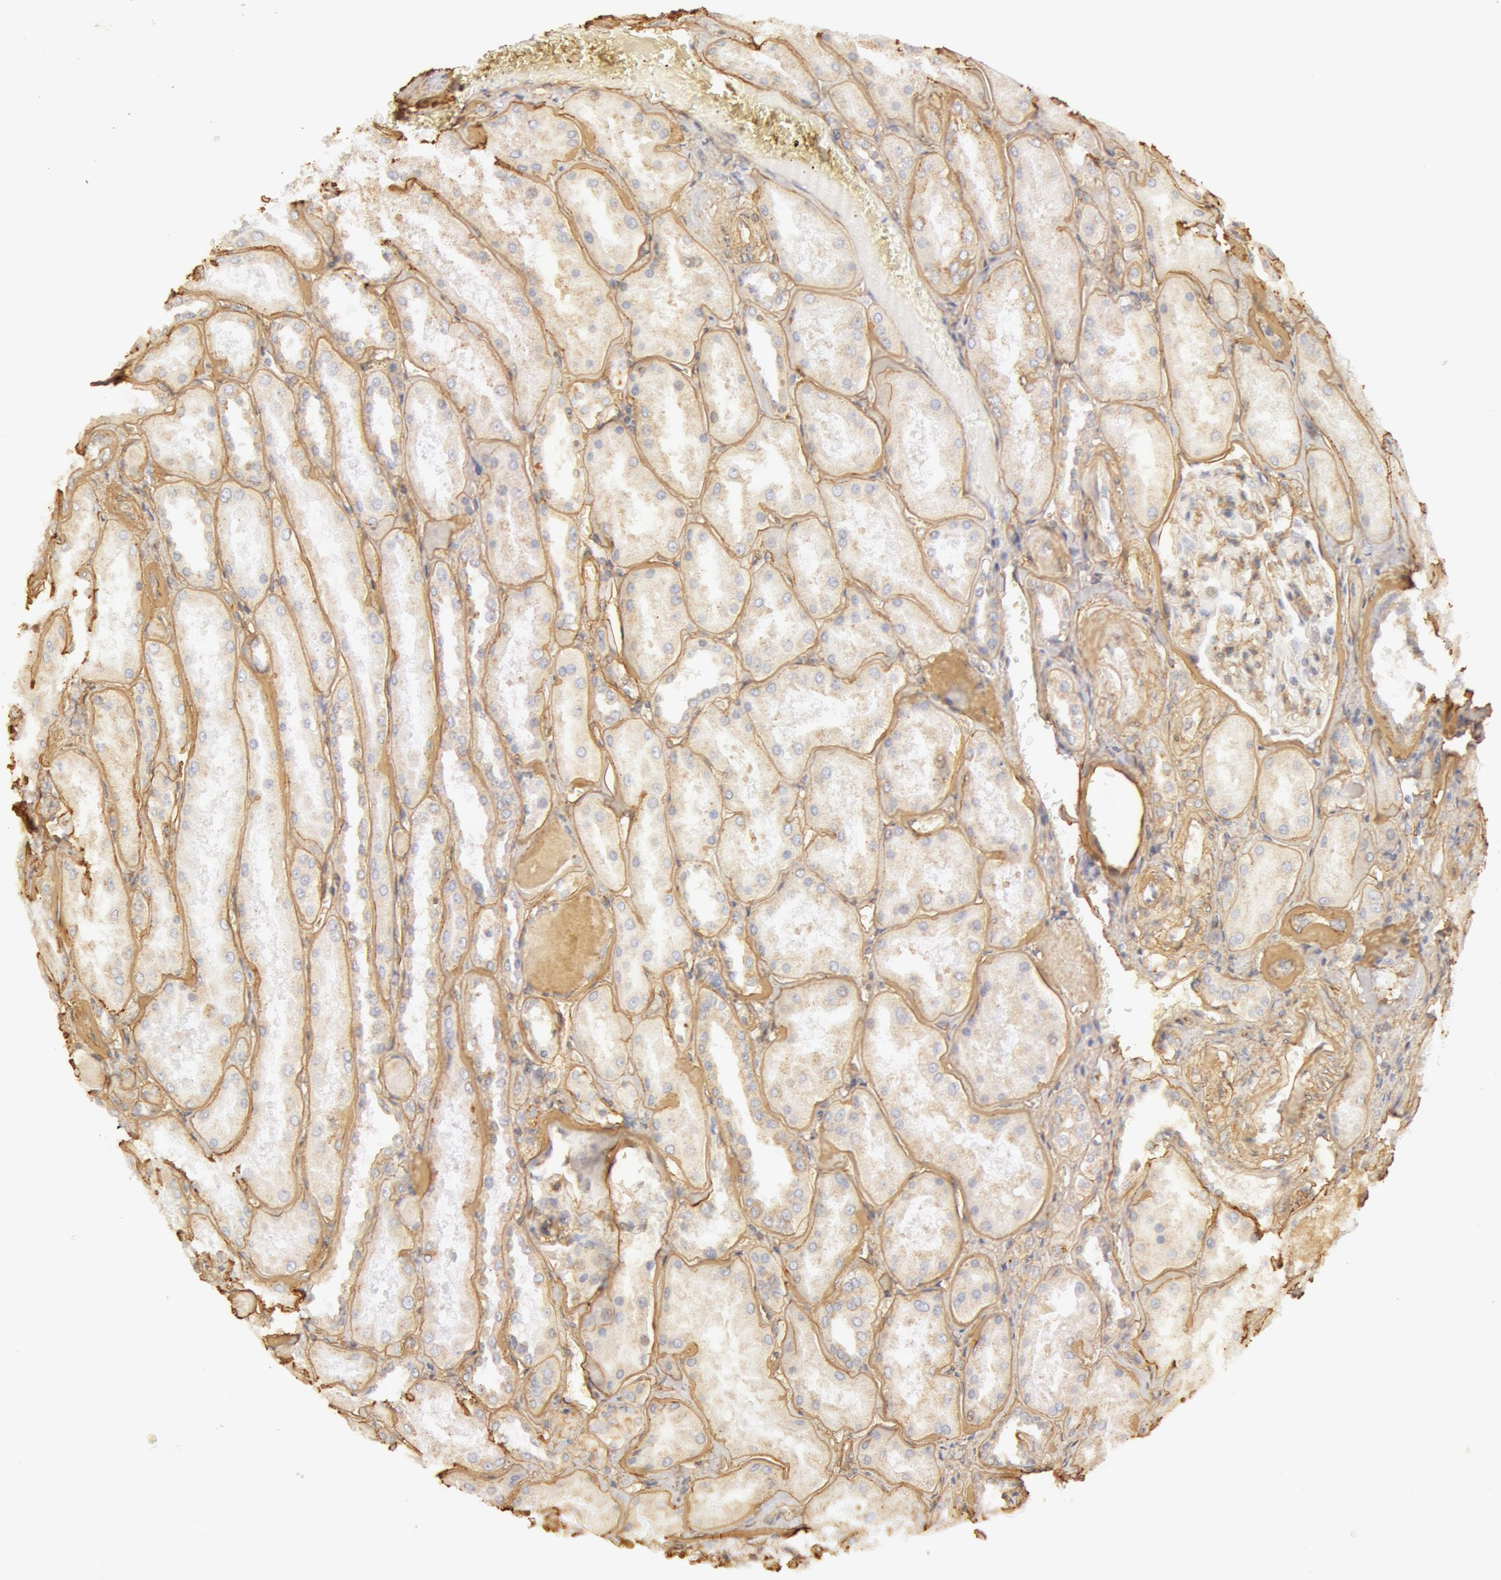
{"staining": {"intensity": "moderate", "quantity": "25%-75%", "location": "cytoplasmic/membranous"}, "tissue": "kidney", "cell_type": "Cells in glomeruli", "image_type": "normal", "snomed": [{"axis": "morphology", "description": "Normal tissue, NOS"}, {"axis": "topography", "description": "Kidney"}], "caption": "A brown stain labels moderate cytoplasmic/membranous expression of a protein in cells in glomeruli of unremarkable human kidney. The staining was performed using DAB to visualize the protein expression in brown, while the nuclei were stained in blue with hematoxylin (Magnification: 20x).", "gene": "COL4A1", "patient": {"sex": "male", "age": 61}}